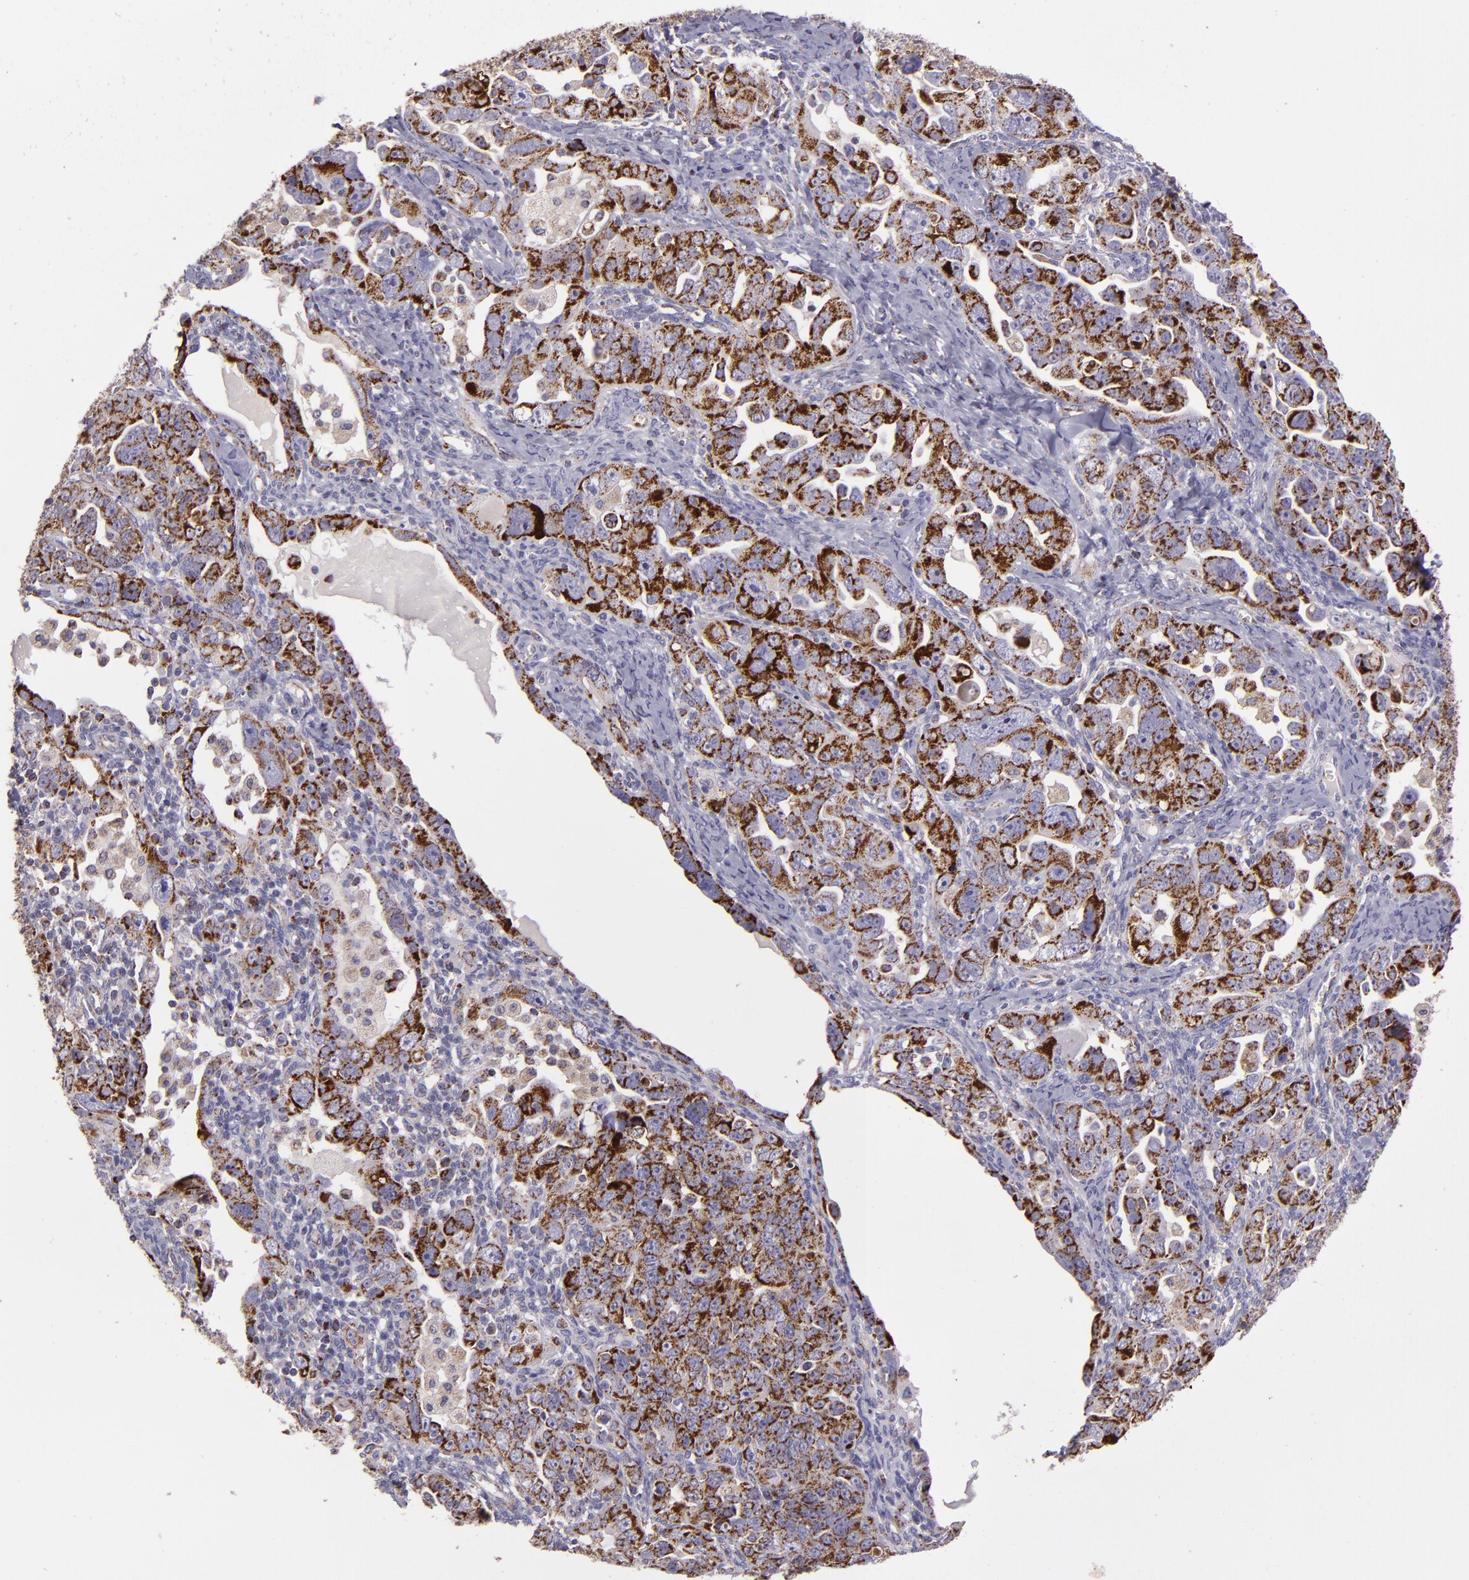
{"staining": {"intensity": "moderate", "quantity": ">75%", "location": "cytoplasmic/membranous"}, "tissue": "ovarian cancer", "cell_type": "Tumor cells", "image_type": "cancer", "snomed": [{"axis": "morphology", "description": "Cystadenocarcinoma, serous, NOS"}, {"axis": "topography", "description": "Ovary"}], "caption": "An image showing moderate cytoplasmic/membranous expression in about >75% of tumor cells in ovarian cancer, as visualized by brown immunohistochemical staining.", "gene": "HSPD1", "patient": {"sex": "female", "age": 66}}